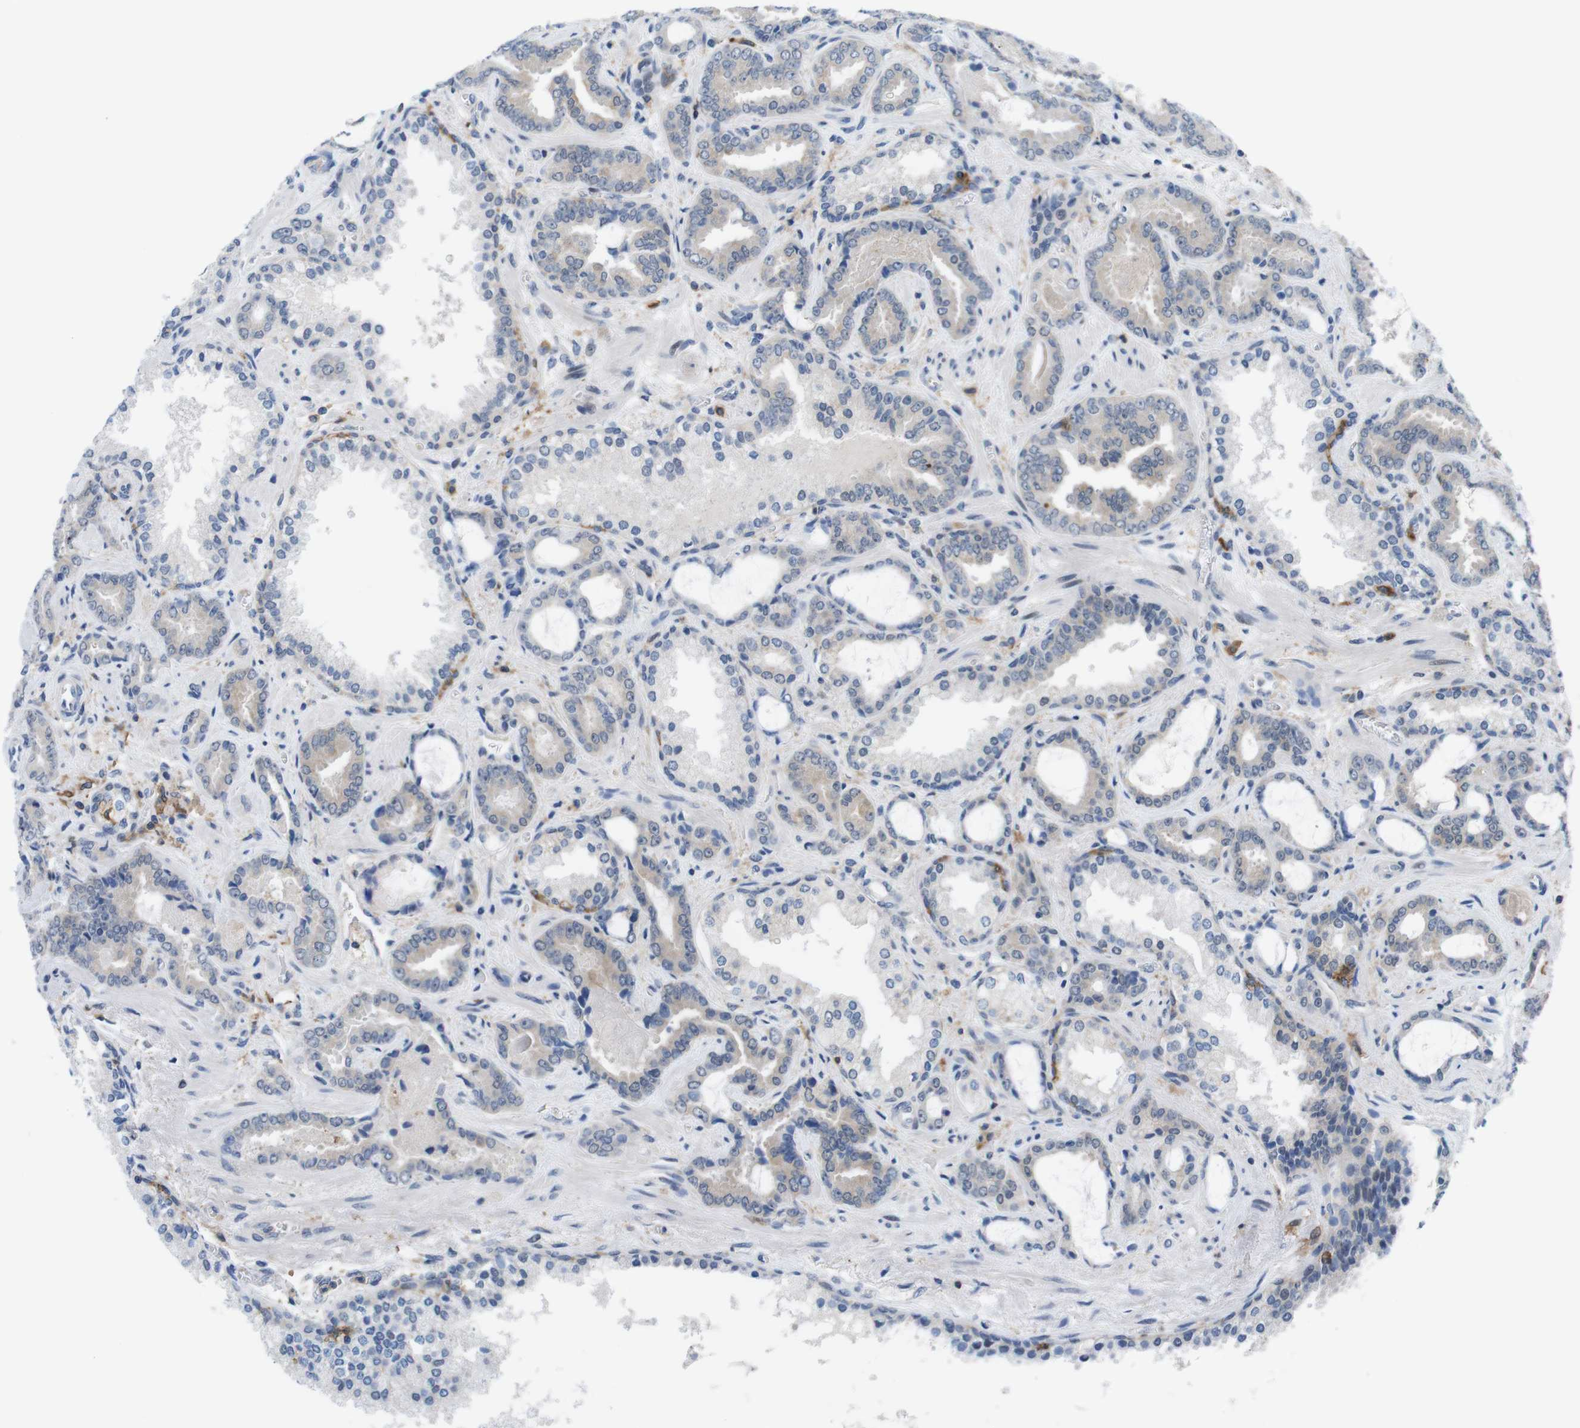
{"staining": {"intensity": "negative", "quantity": "none", "location": "none"}, "tissue": "prostate cancer", "cell_type": "Tumor cells", "image_type": "cancer", "snomed": [{"axis": "morphology", "description": "Adenocarcinoma, Low grade"}, {"axis": "topography", "description": "Prostate"}], "caption": "Immunohistochemical staining of human adenocarcinoma (low-grade) (prostate) reveals no significant staining in tumor cells.", "gene": "CD300C", "patient": {"sex": "male", "age": 60}}